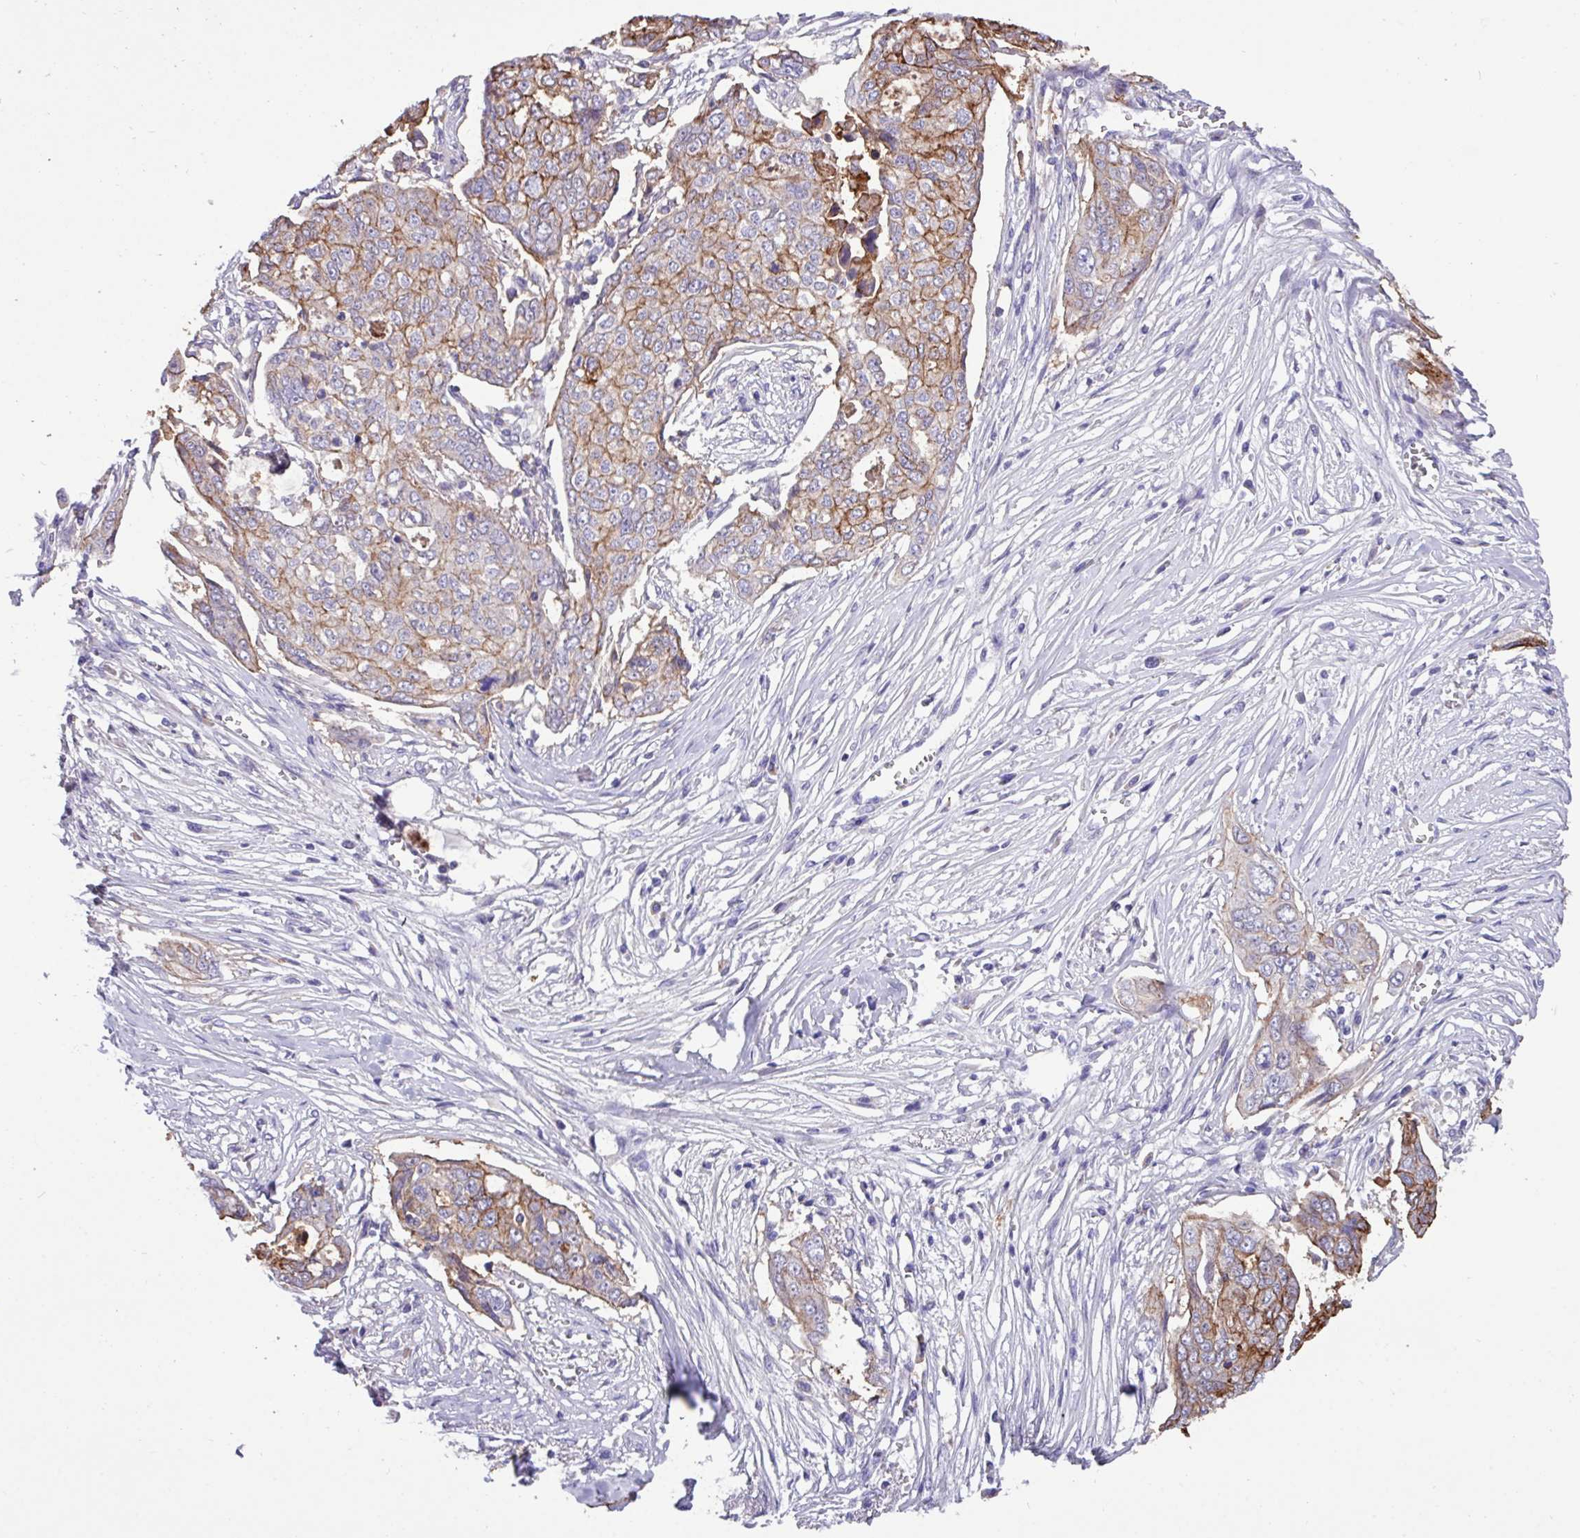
{"staining": {"intensity": "moderate", "quantity": ">75%", "location": "cytoplasmic/membranous"}, "tissue": "ovarian cancer", "cell_type": "Tumor cells", "image_type": "cancer", "snomed": [{"axis": "morphology", "description": "Carcinoma, endometroid"}, {"axis": "topography", "description": "Ovary"}], "caption": "Immunohistochemical staining of human endometroid carcinoma (ovarian) displays medium levels of moderate cytoplasmic/membranous protein positivity in about >75% of tumor cells.", "gene": "EPCAM", "patient": {"sex": "female", "age": 70}}